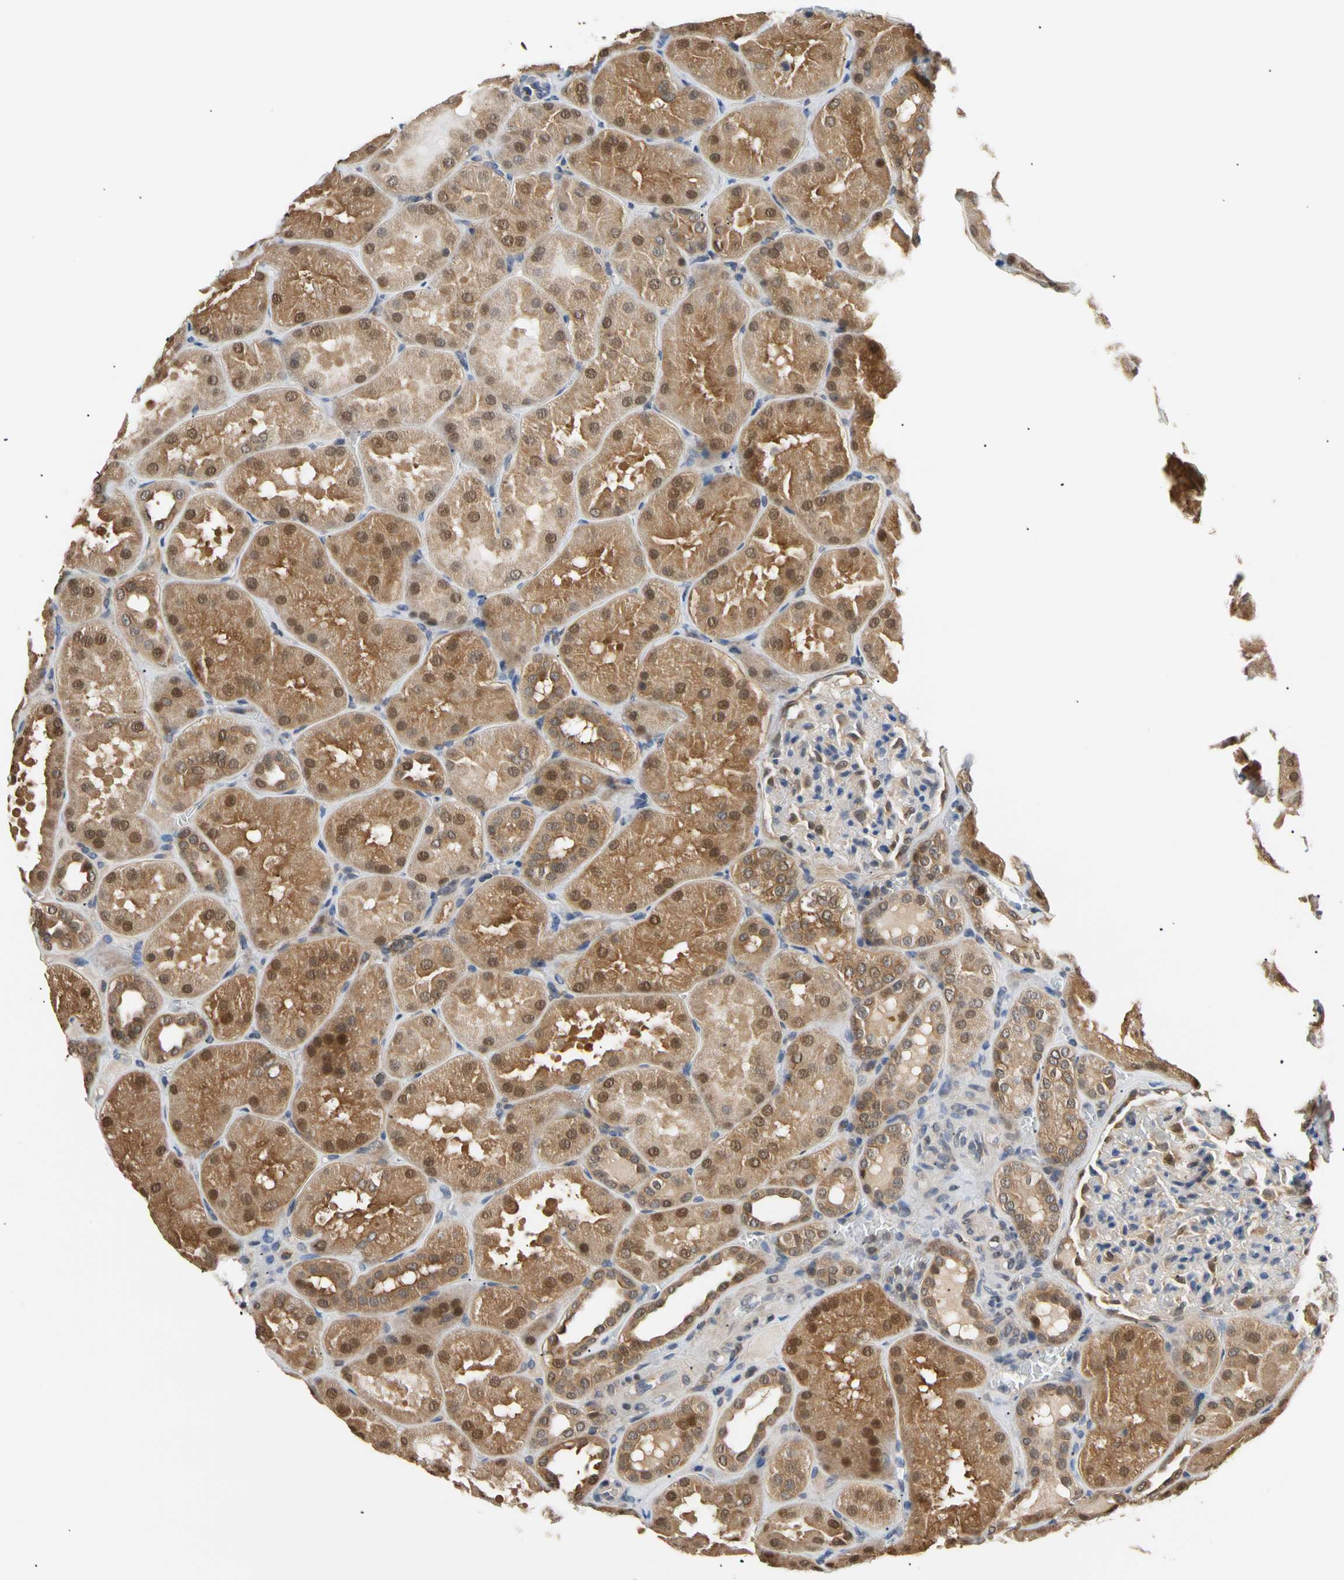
{"staining": {"intensity": "moderate", "quantity": "<25%", "location": "cytoplasmic/membranous"}, "tissue": "kidney", "cell_type": "Cells in glomeruli", "image_type": "normal", "snomed": [{"axis": "morphology", "description": "Normal tissue, NOS"}, {"axis": "topography", "description": "Kidney"}], "caption": "Protein staining by immunohistochemistry (IHC) reveals moderate cytoplasmic/membranous positivity in approximately <25% of cells in glomeruli in normal kidney.", "gene": "SEC23B", "patient": {"sex": "male", "age": 28}}